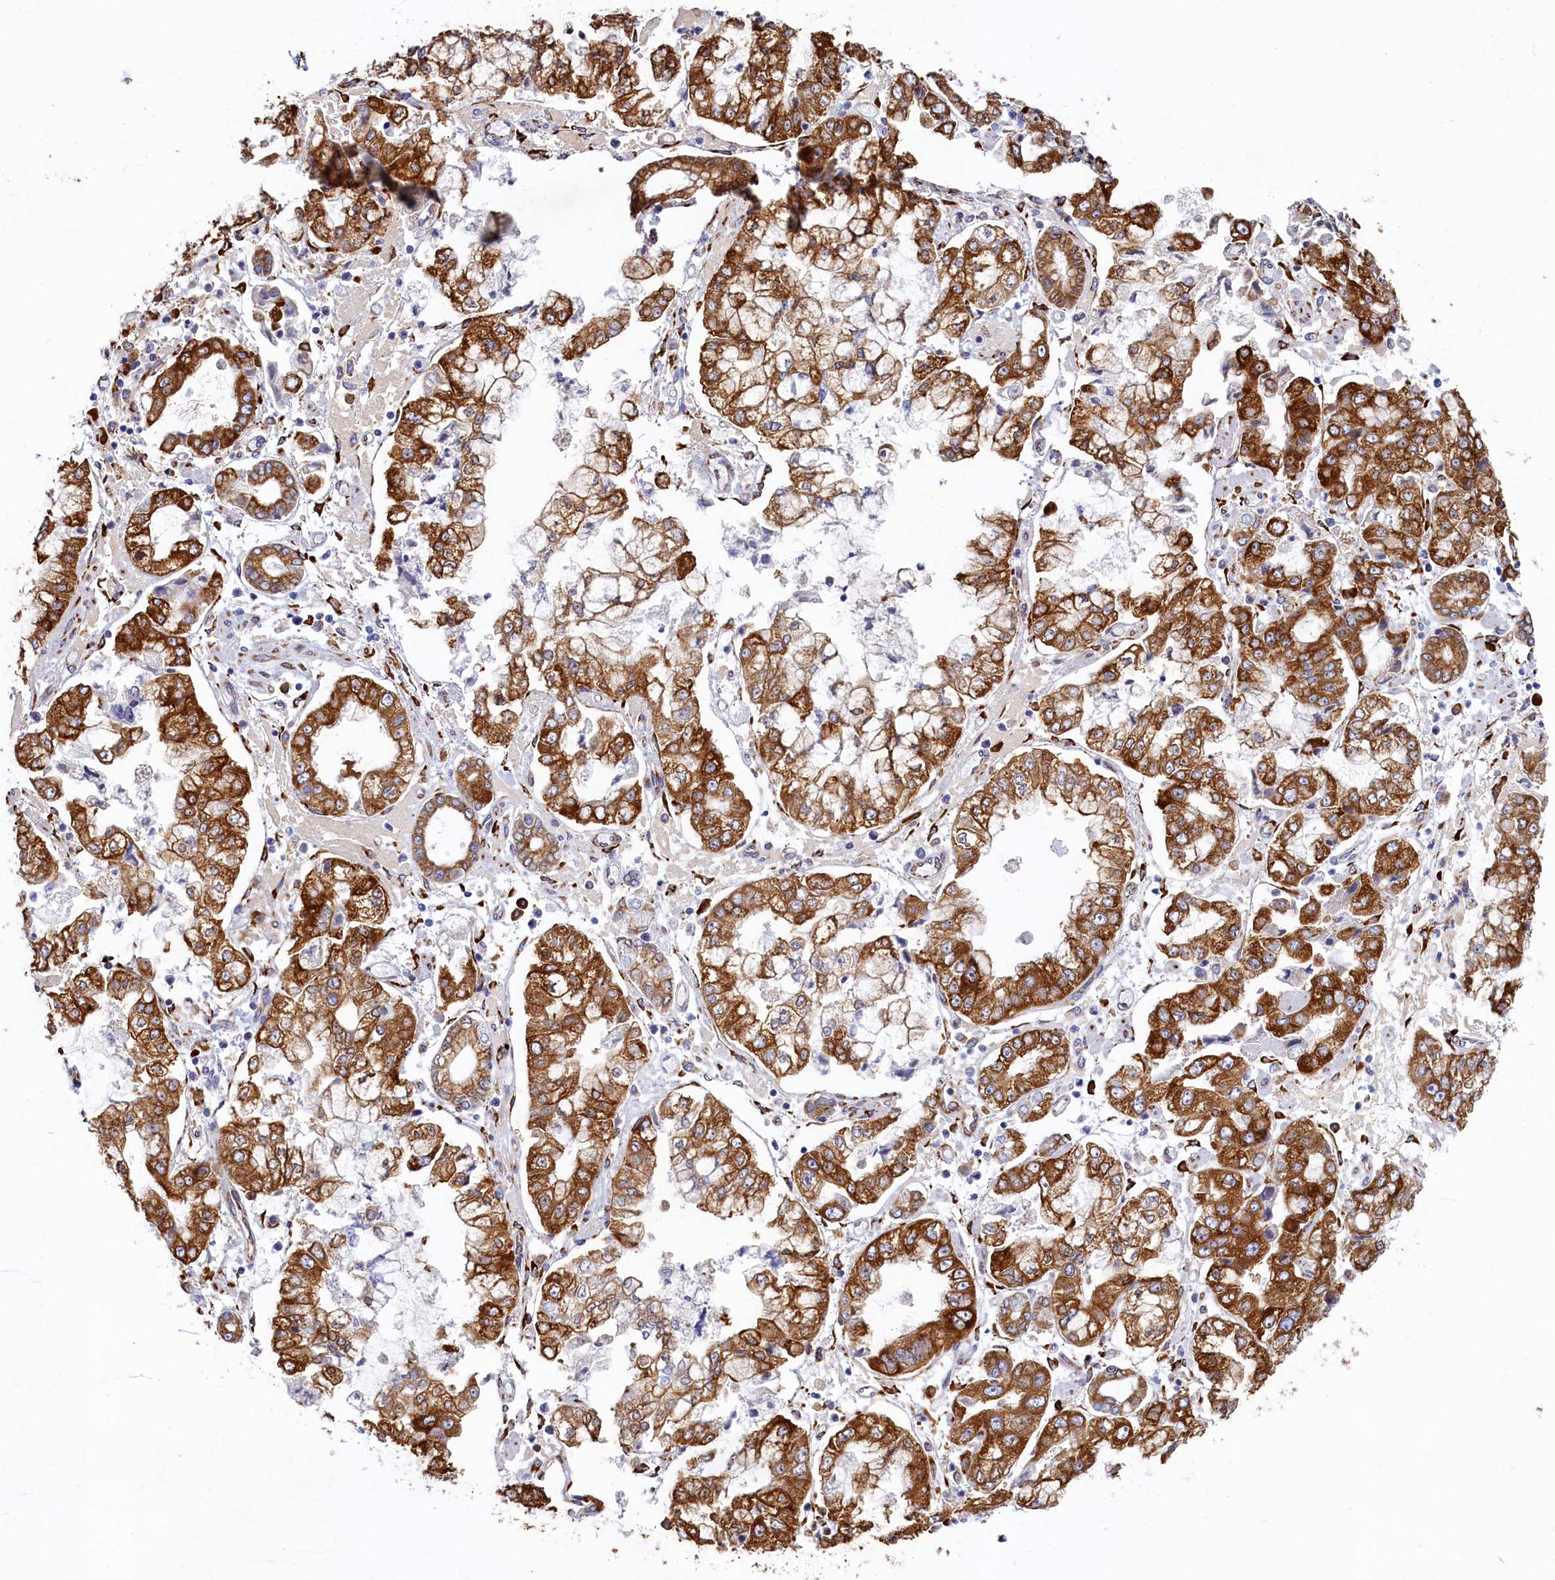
{"staining": {"intensity": "strong", "quantity": ">75%", "location": "cytoplasmic/membranous"}, "tissue": "stomach cancer", "cell_type": "Tumor cells", "image_type": "cancer", "snomed": [{"axis": "morphology", "description": "Adenocarcinoma, NOS"}, {"axis": "topography", "description": "Stomach"}], "caption": "Protein positivity by IHC reveals strong cytoplasmic/membranous expression in approximately >75% of tumor cells in stomach adenocarcinoma.", "gene": "TMEM18", "patient": {"sex": "male", "age": 76}}